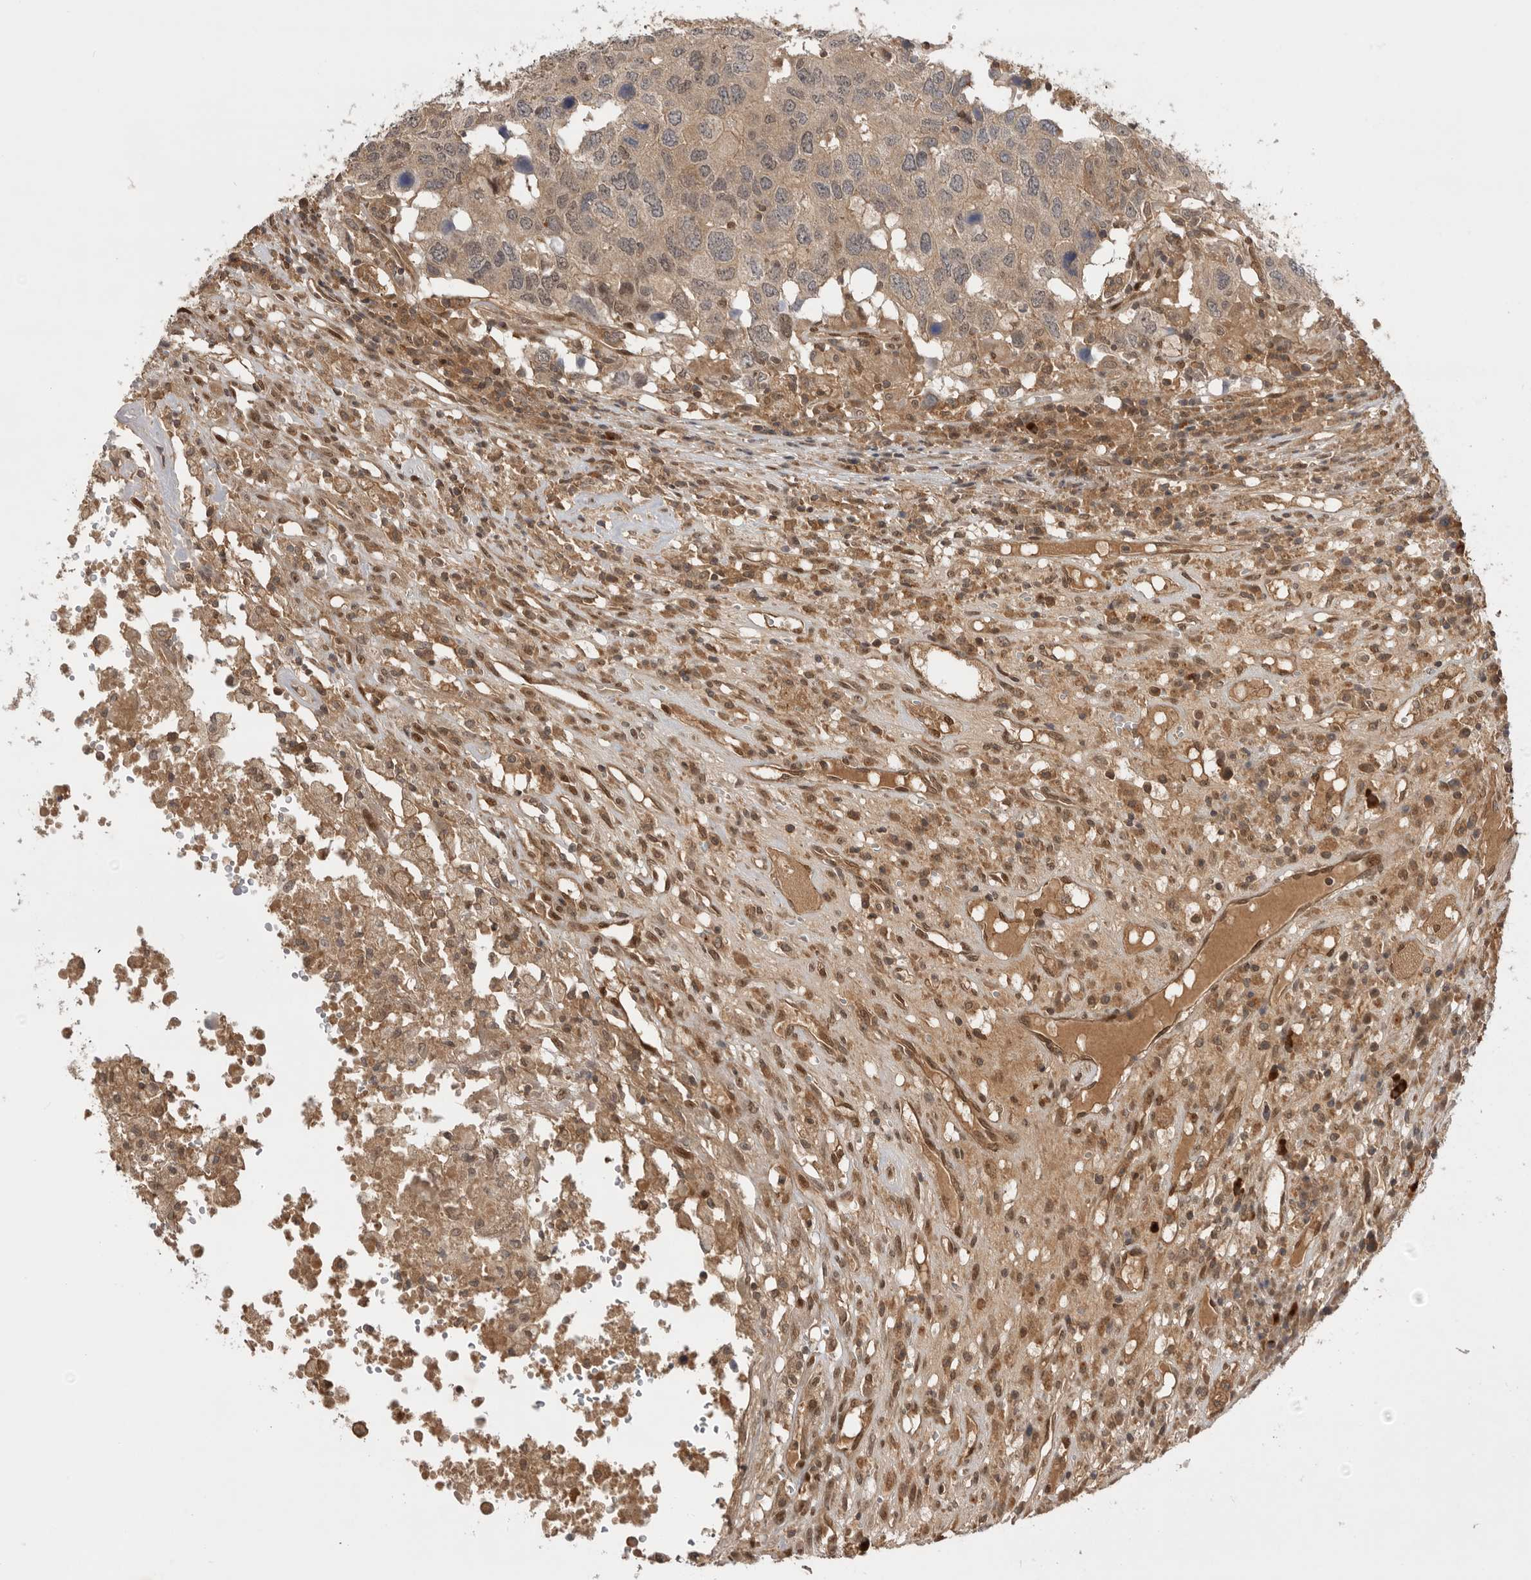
{"staining": {"intensity": "weak", "quantity": "<25%", "location": "cytoplasmic/membranous"}, "tissue": "head and neck cancer", "cell_type": "Tumor cells", "image_type": "cancer", "snomed": [{"axis": "morphology", "description": "Squamous cell carcinoma, NOS"}, {"axis": "topography", "description": "Head-Neck"}], "caption": "Head and neck squamous cell carcinoma was stained to show a protein in brown. There is no significant staining in tumor cells. (Immunohistochemistry (ihc), brightfield microscopy, high magnification).", "gene": "DCAF8", "patient": {"sex": "male", "age": 66}}